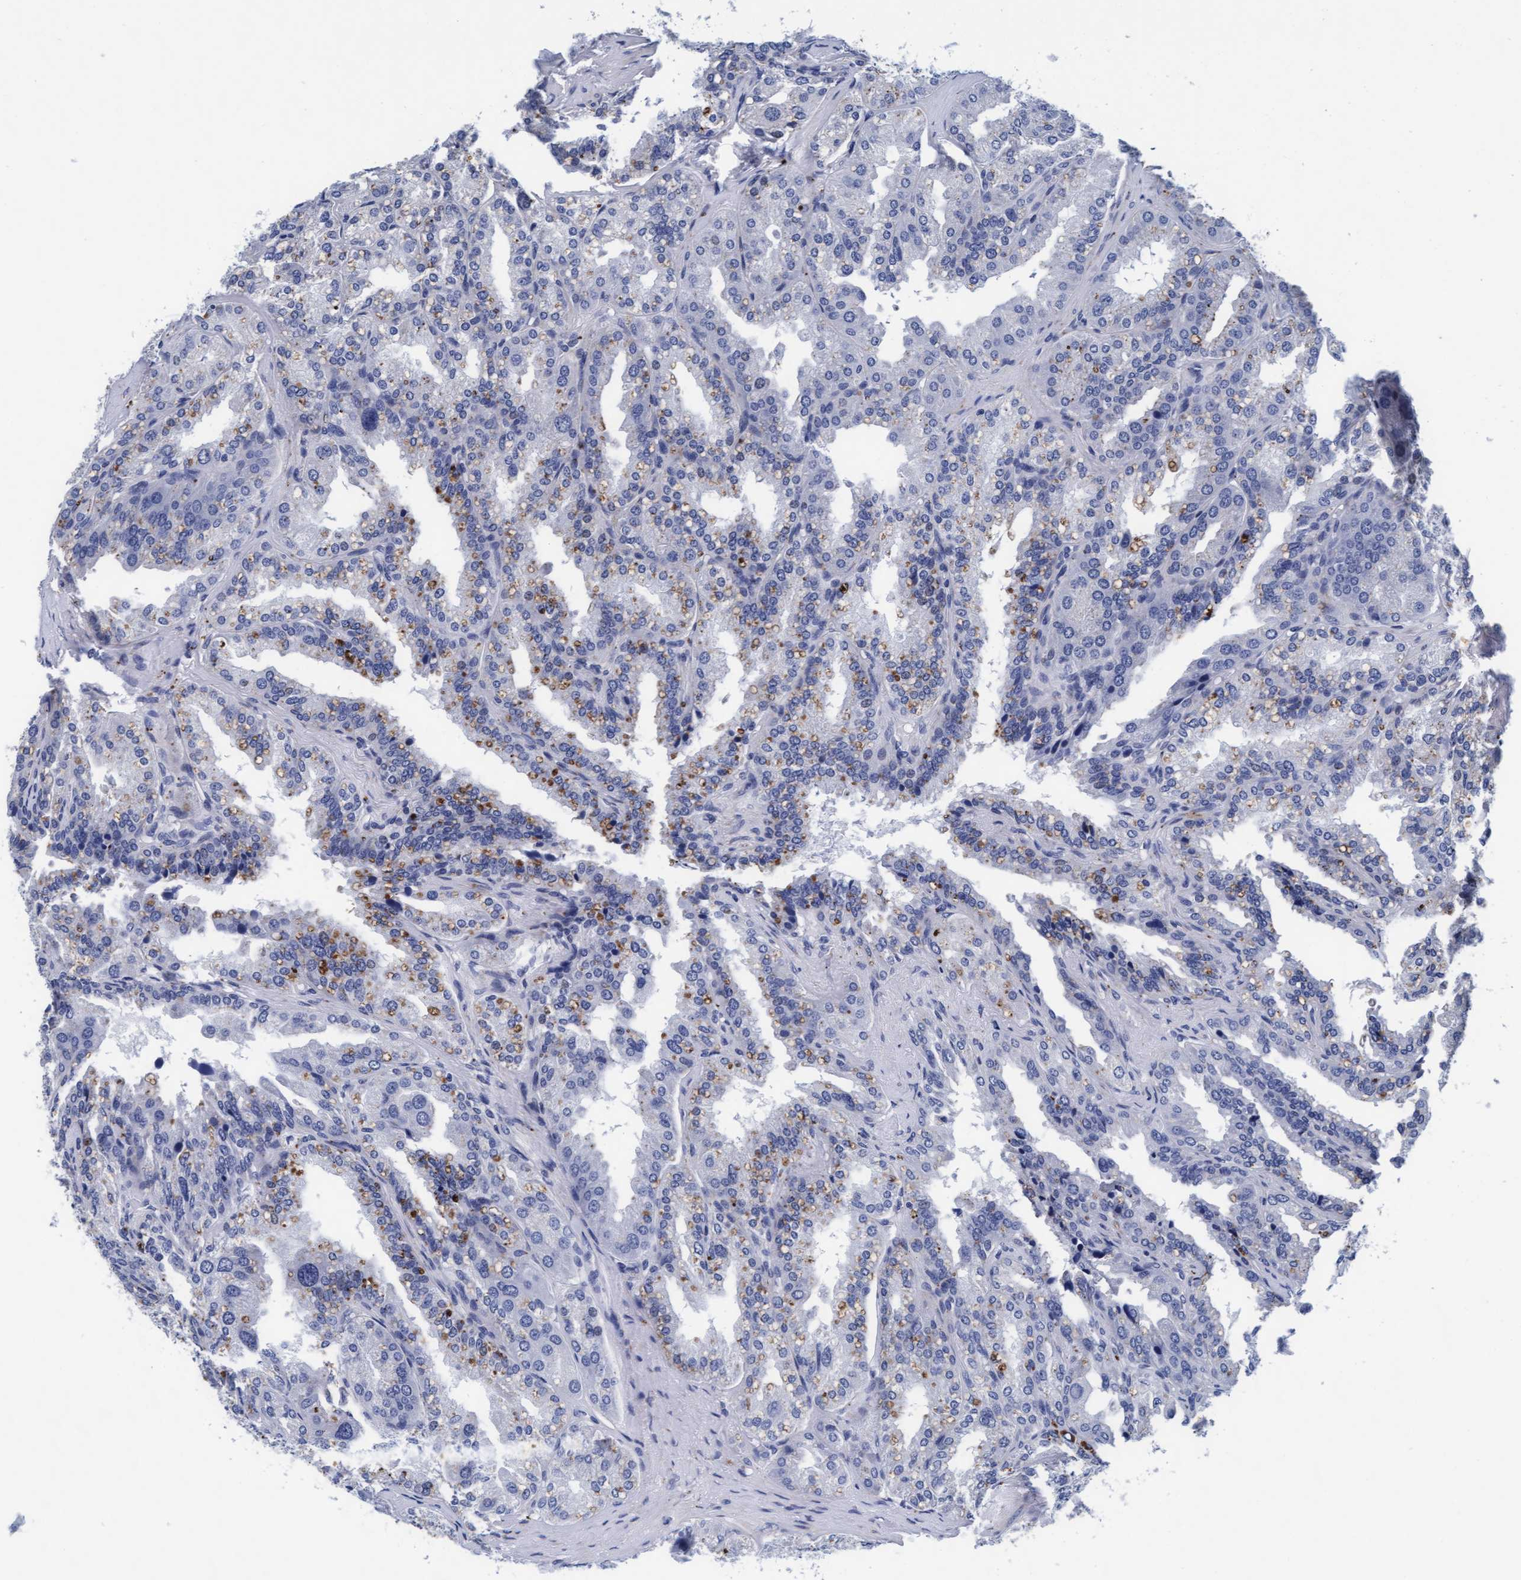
{"staining": {"intensity": "moderate", "quantity": "25%-75%", "location": "cytoplasmic/membranous"}, "tissue": "seminal vesicle", "cell_type": "Glandular cells", "image_type": "normal", "snomed": [{"axis": "morphology", "description": "Normal tissue, NOS"}, {"axis": "topography", "description": "Prostate"}, {"axis": "topography", "description": "Seminal veicle"}], "caption": "Glandular cells reveal medium levels of moderate cytoplasmic/membranous expression in about 25%-75% of cells in normal human seminal vesicle. The protein of interest is shown in brown color, while the nuclei are stained blue.", "gene": "ARSG", "patient": {"sex": "male", "age": 51}}